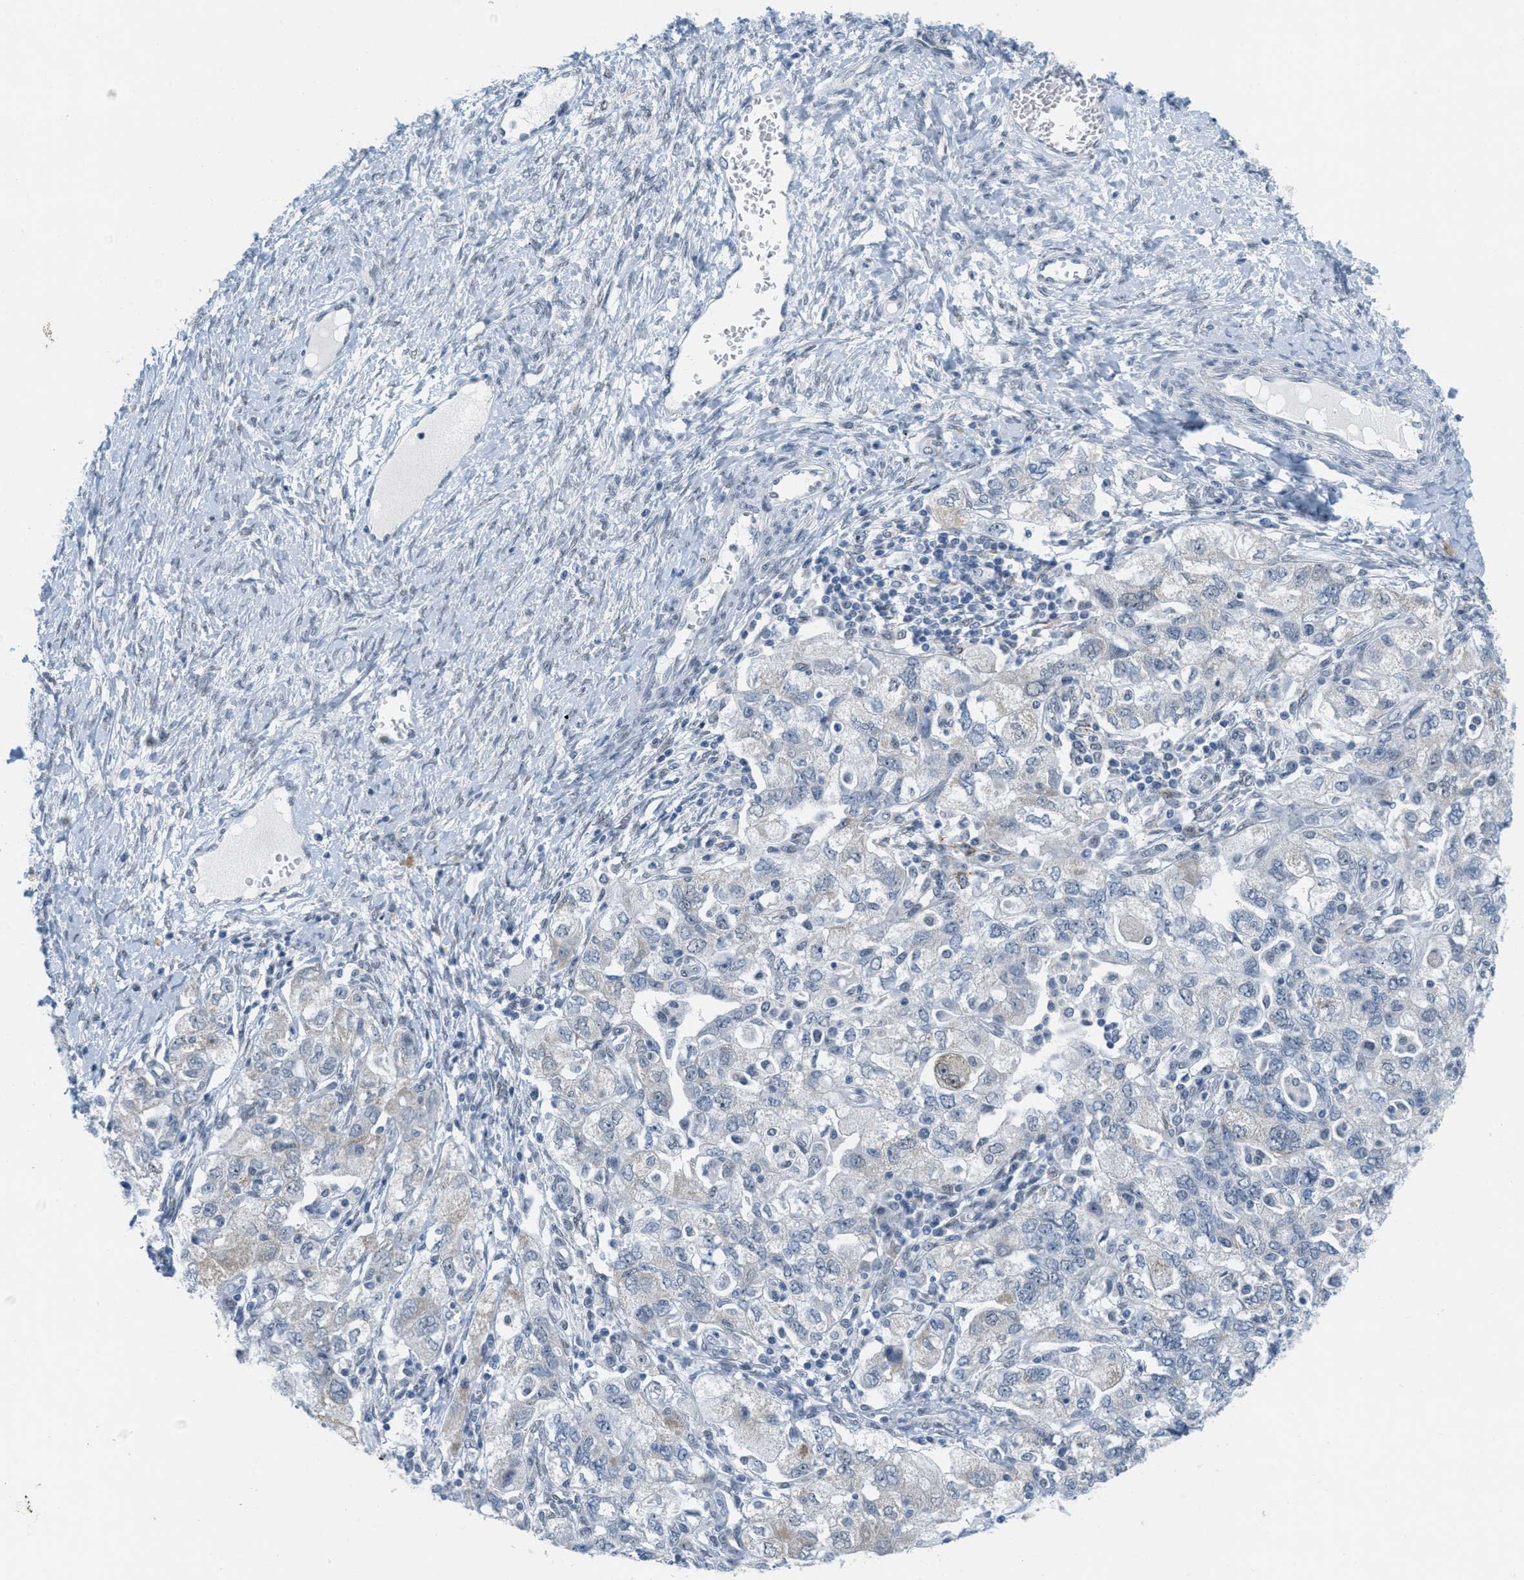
{"staining": {"intensity": "negative", "quantity": "none", "location": "none"}, "tissue": "ovarian cancer", "cell_type": "Tumor cells", "image_type": "cancer", "snomed": [{"axis": "morphology", "description": "Carcinoma, NOS"}, {"axis": "morphology", "description": "Cystadenocarcinoma, serous, NOS"}, {"axis": "topography", "description": "Ovary"}], "caption": "Tumor cells show no significant positivity in ovarian serous cystadenocarcinoma. The staining is performed using DAB (3,3'-diaminobenzidine) brown chromogen with nuclei counter-stained in using hematoxylin.", "gene": "HS3ST2", "patient": {"sex": "female", "age": 69}}